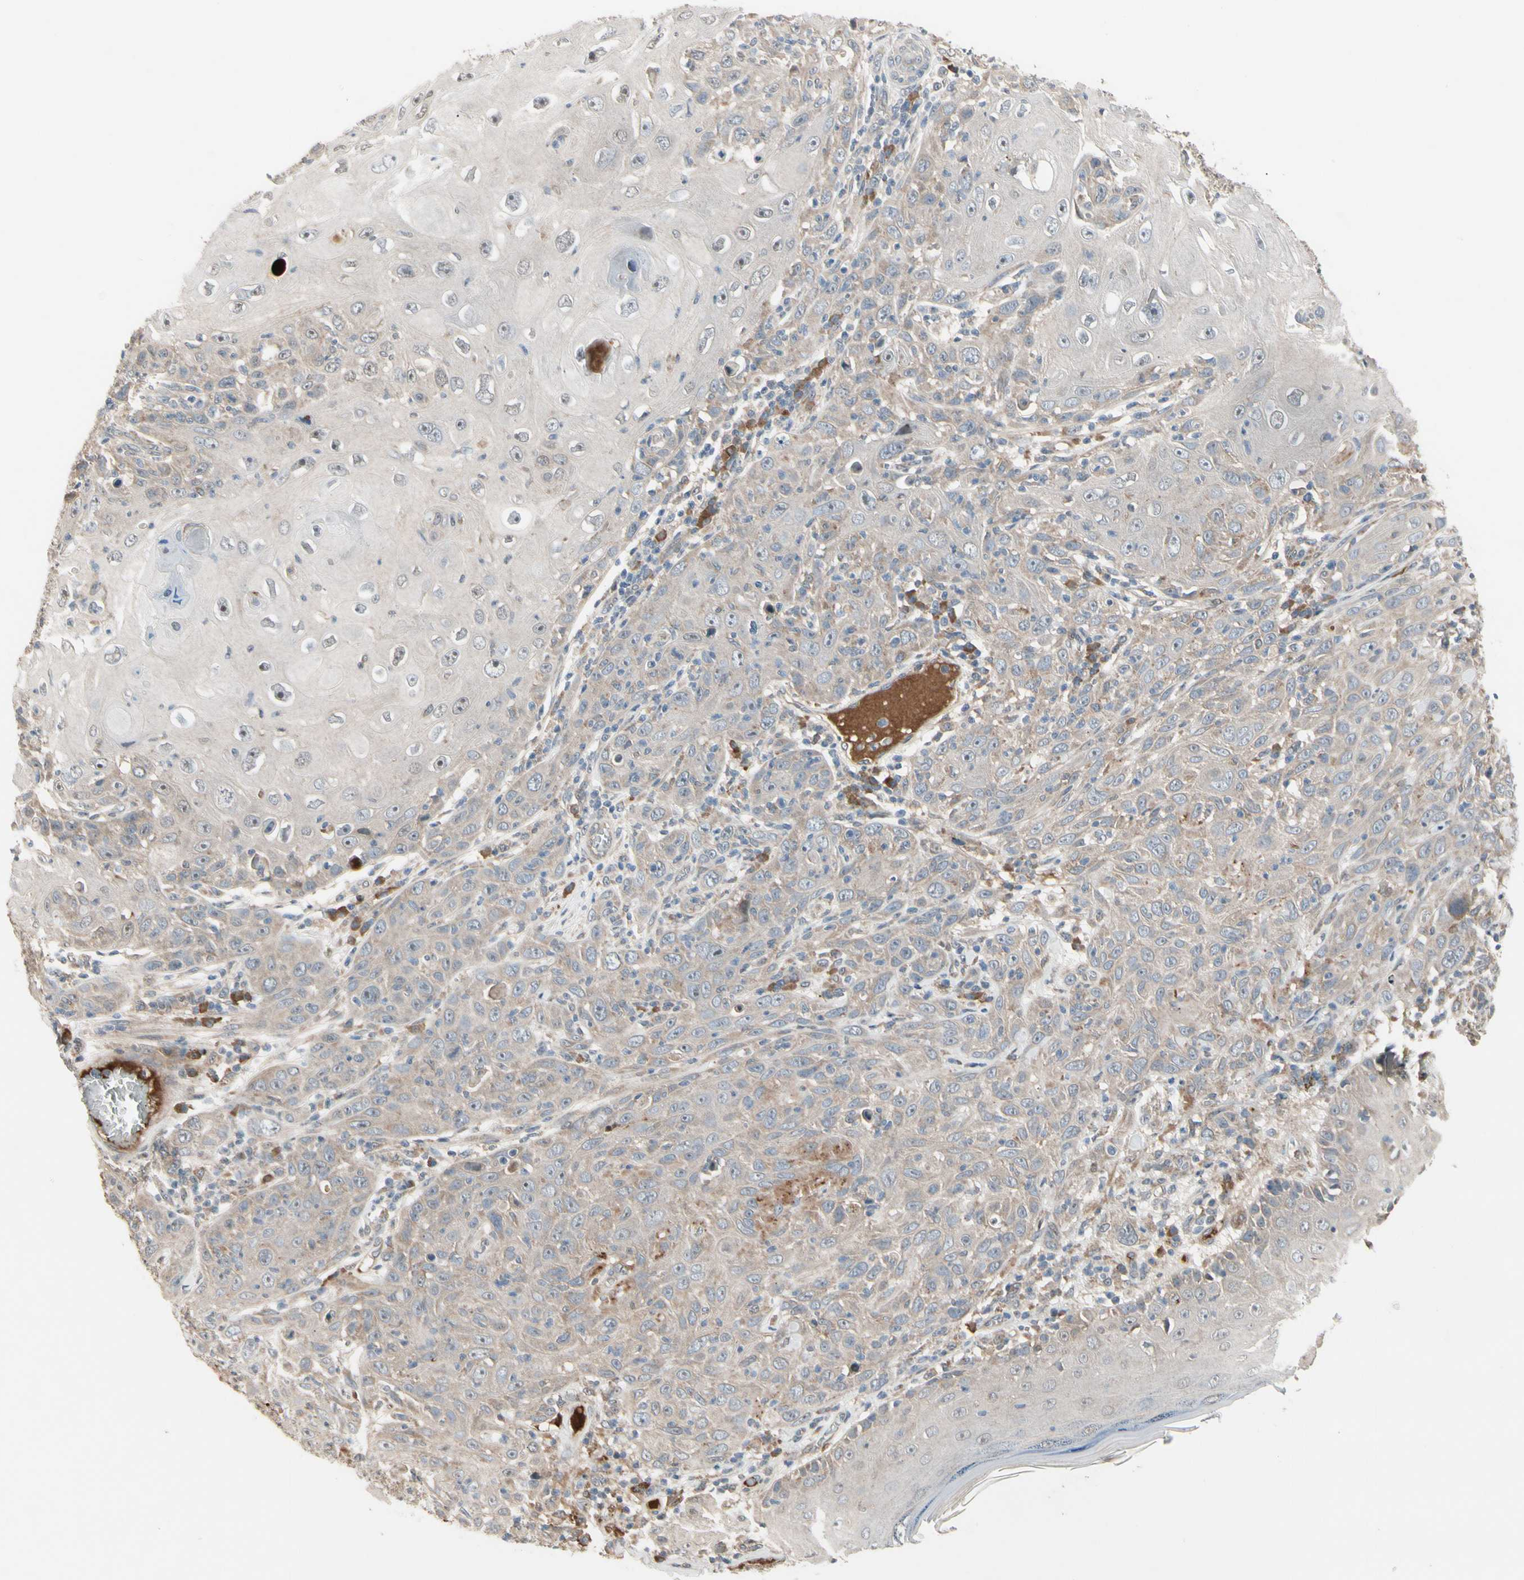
{"staining": {"intensity": "weak", "quantity": "25%-75%", "location": "cytoplasmic/membranous"}, "tissue": "skin cancer", "cell_type": "Tumor cells", "image_type": "cancer", "snomed": [{"axis": "morphology", "description": "Squamous cell carcinoma, NOS"}, {"axis": "topography", "description": "Skin"}], "caption": "IHC photomicrograph of neoplastic tissue: skin cancer (squamous cell carcinoma) stained using immunohistochemistry exhibits low levels of weak protein expression localized specifically in the cytoplasmic/membranous of tumor cells, appearing as a cytoplasmic/membranous brown color.", "gene": "SNX29", "patient": {"sex": "female", "age": 88}}